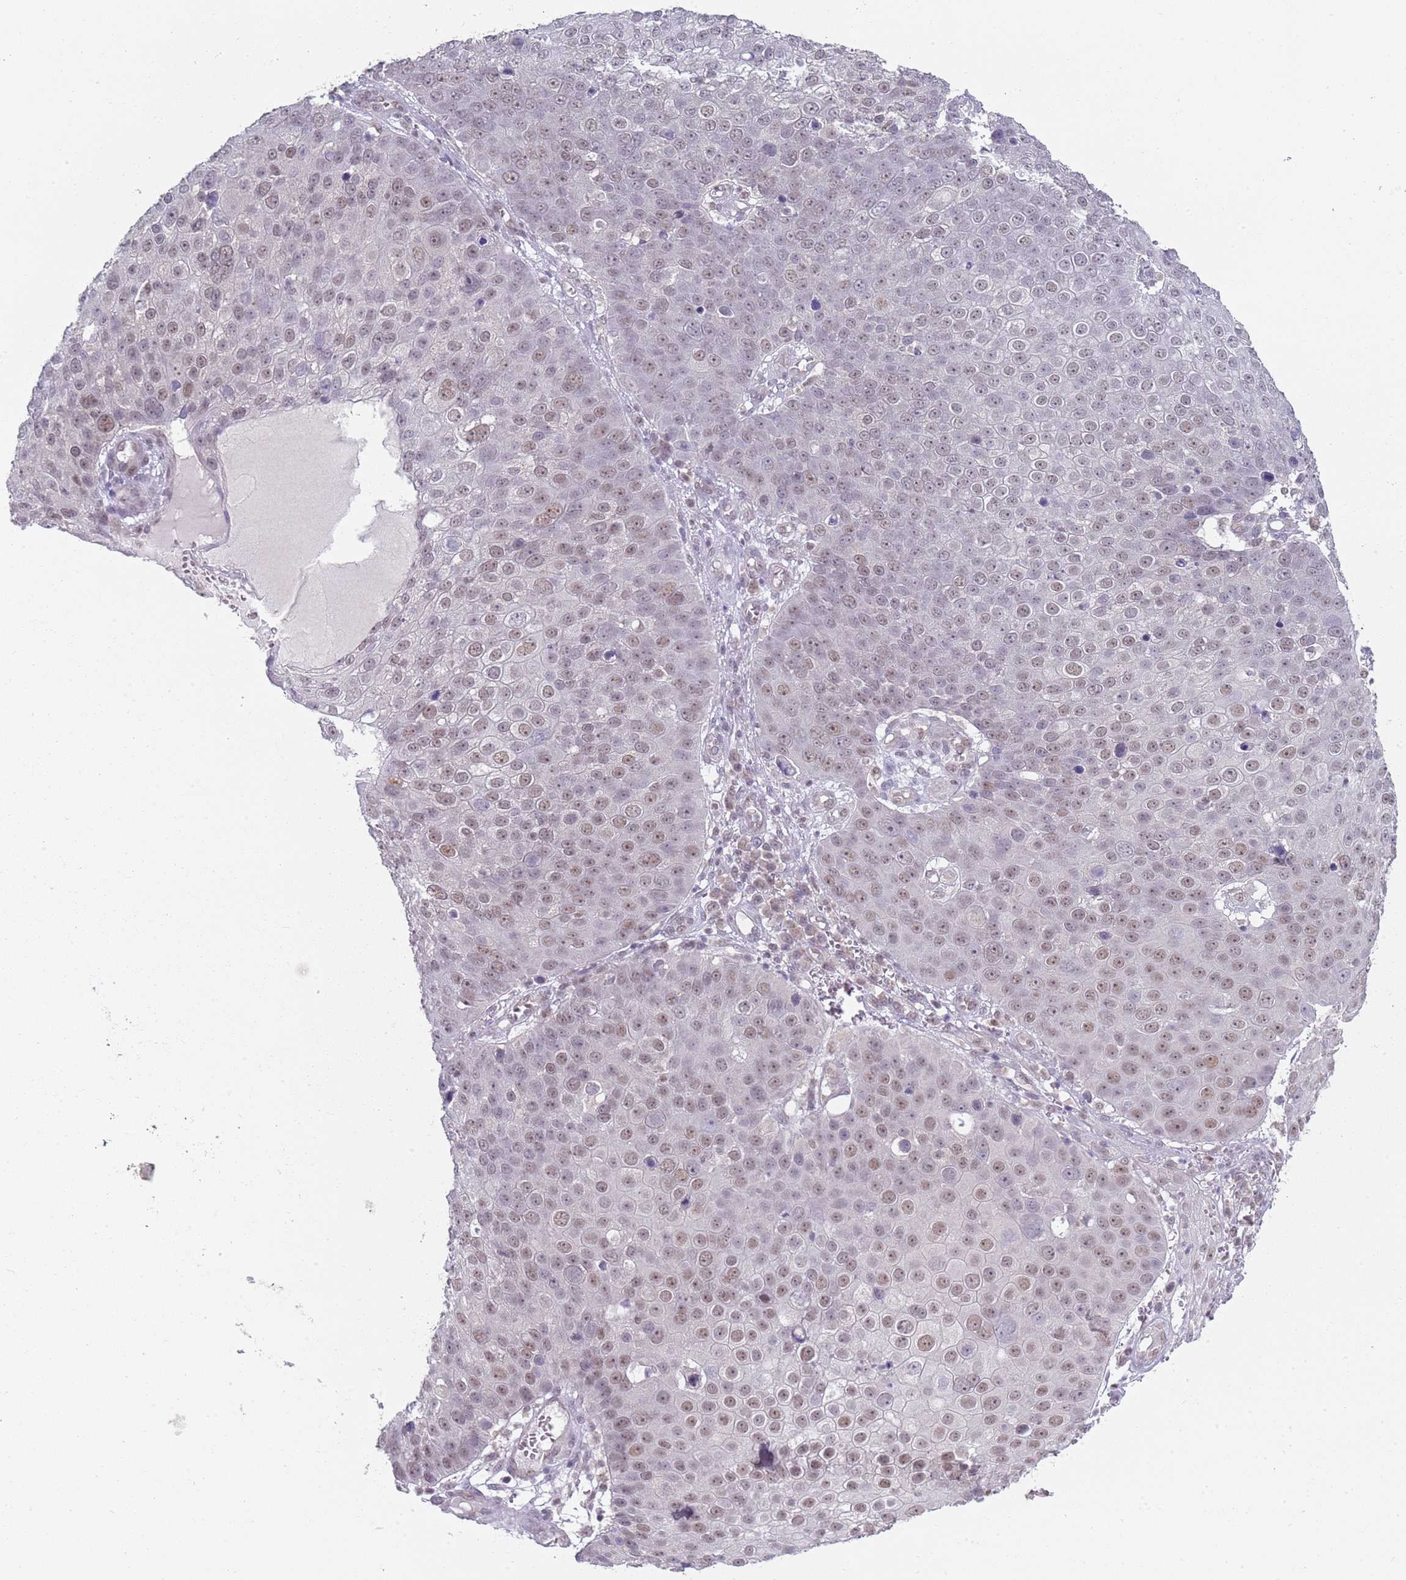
{"staining": {"intensity": "weak", "quantity": "25%-75%", "location": "nuclear"}, "tissue": "skin cancer", "cell_type": "Tumor cells", "image_type": "cancer", "snomed": [{"axis": "morphology", "description": "Squamous cell carcinoma, NOS"}, {"axis": "topography", "description": "Skin"}], "caption": "Immunohistochemistry staining of skin cancer (squamous cell carcinoma), which exhibits low levels of weak nuclear staining in about 25%-75% of tumor cells indicating weak nuclear protein positivity. The staining was performed using DAB (brown) for protein detection and nuclei were counterstained in hematoxylin (blue).", "gene": "SMARCAL1", "patient": {"sex": "male", "age": 71}}